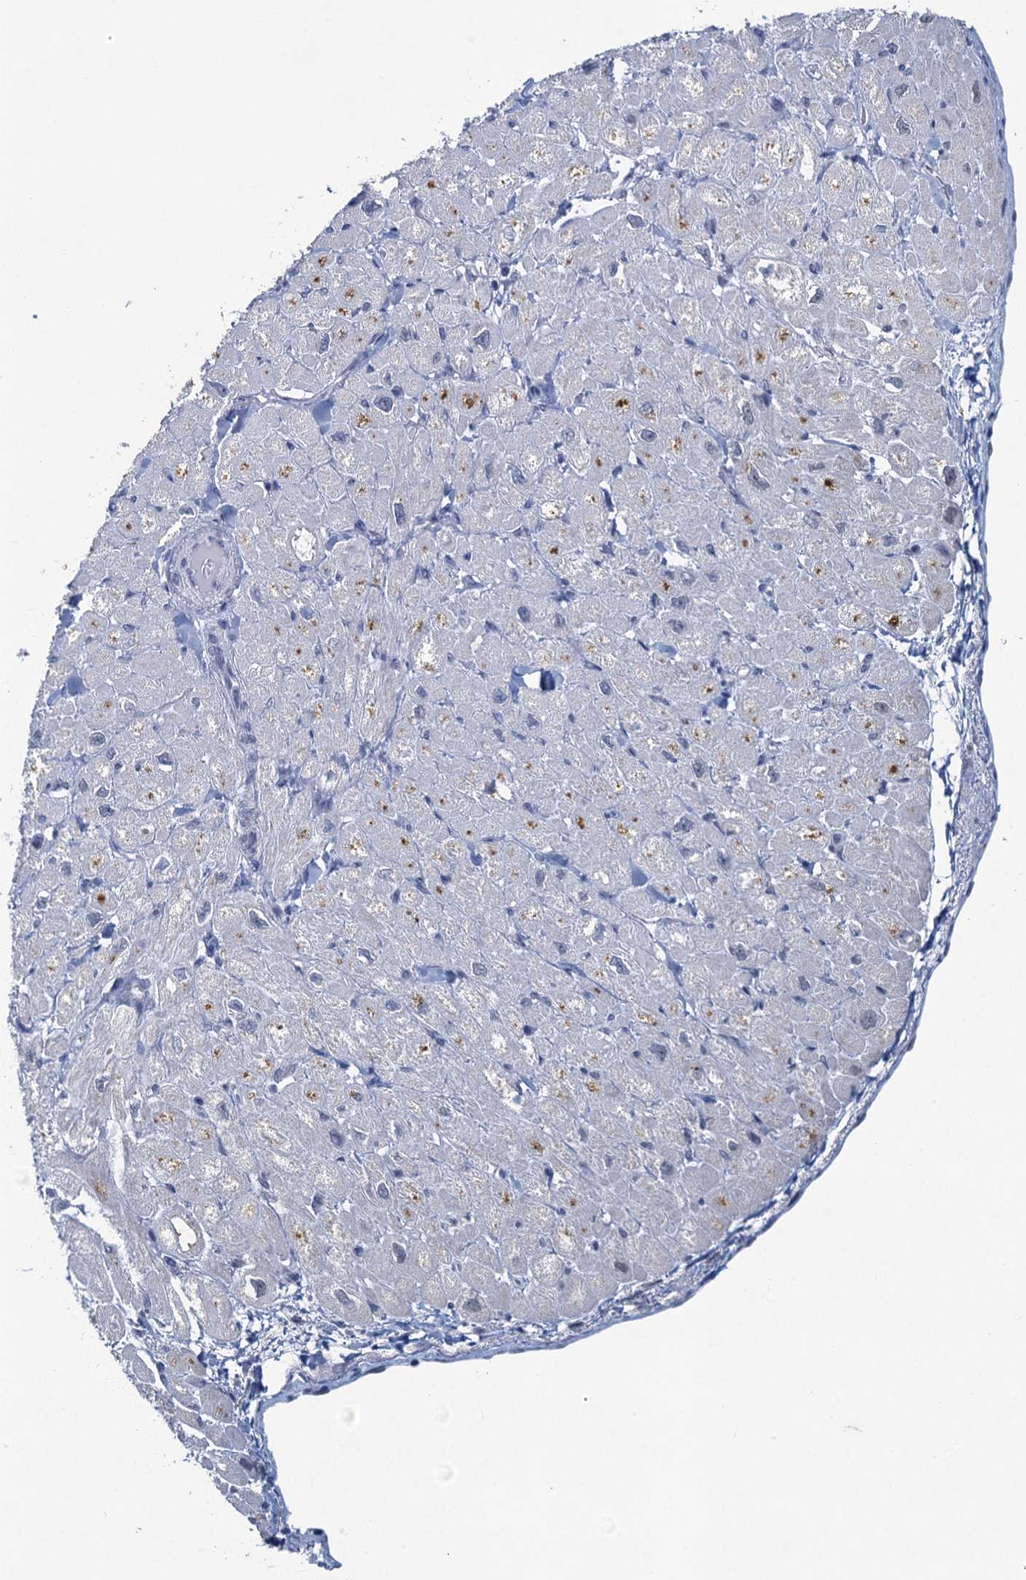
{"staining": {"intensity": "moderate", "quantity": "<25%", "location": "cytoplasmic/membranous"}, "tissue": "heart muscle", "cell_type": "Cardiomyocytes", "image_type": "normal", "snomed": [{"axis": "morphology", "description": "Normal tissue, NOS"}, {"axis": "topography", "description": "Heart"}], "caption": "Protein expression by IHC displays moderate cytoplasmic/membranous expression in approximately <25% of cardiomyocytes in benign heart muscle. The staining was performed using DAB, with brown indicating positive protein expression. Nuclei are stained blue with hematoxylin.", "gene": "ENSG00000230707", "patient": {"sex": "male", "age": 65}}